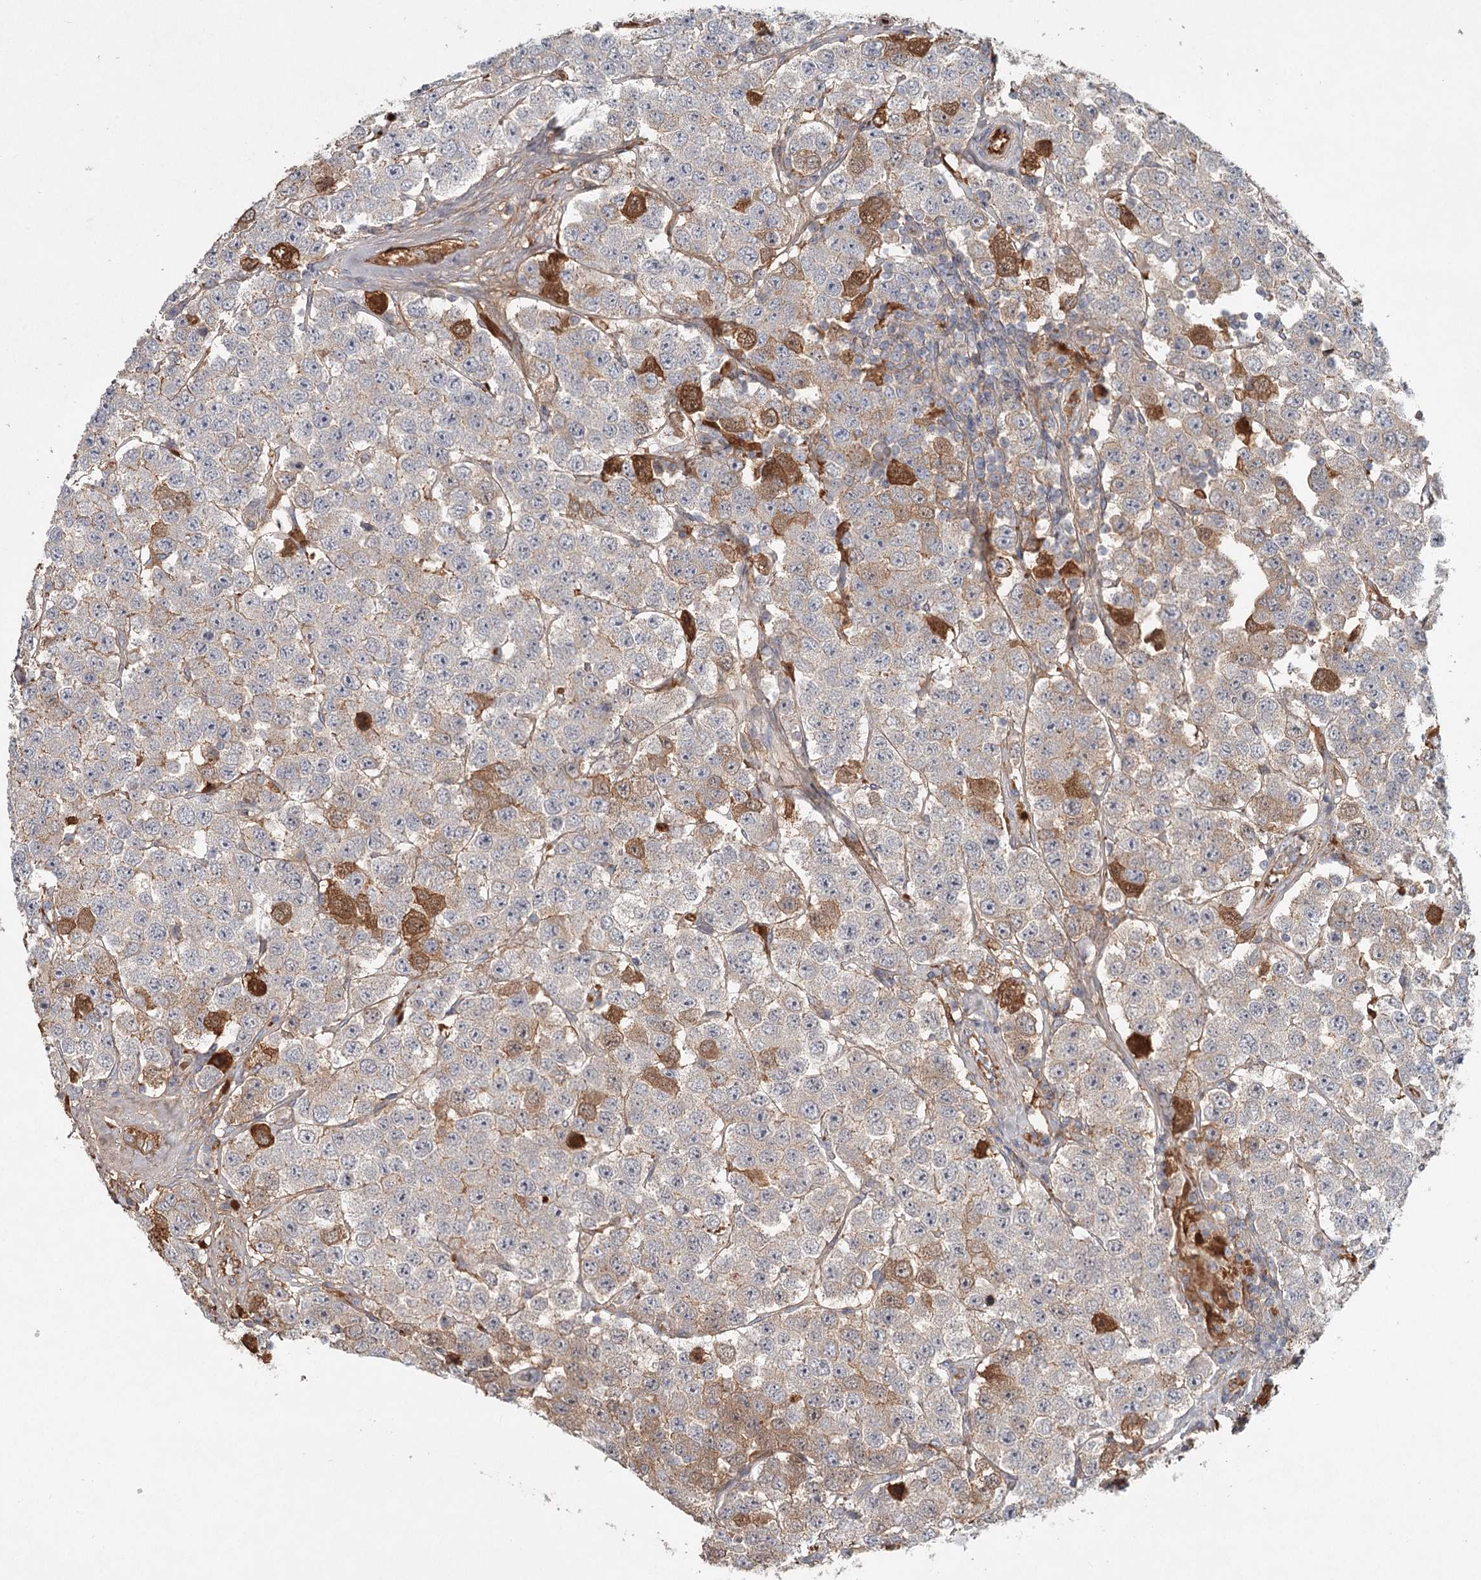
{"staining": {"intensity": "moderate", "quantity": "<25%", "location": "cytoplasmic/membranous"}, "tissue": "testis cancer", "cell_type": "Tumor cells", "image_type": "cancer", "snomed": [{"axis": "morphology", "description": "Seminoma, NOS"}, {"axis": "topography", "description": "Testis"}], "caption": "Immunohistochemical staining of human testis cancer exhibits low levels of moderate cytoplasmic/membranous positivity in about <25% of tumor cells.", "gene": "DHRS9", "patient": {"sex": "male", "age": 28}}